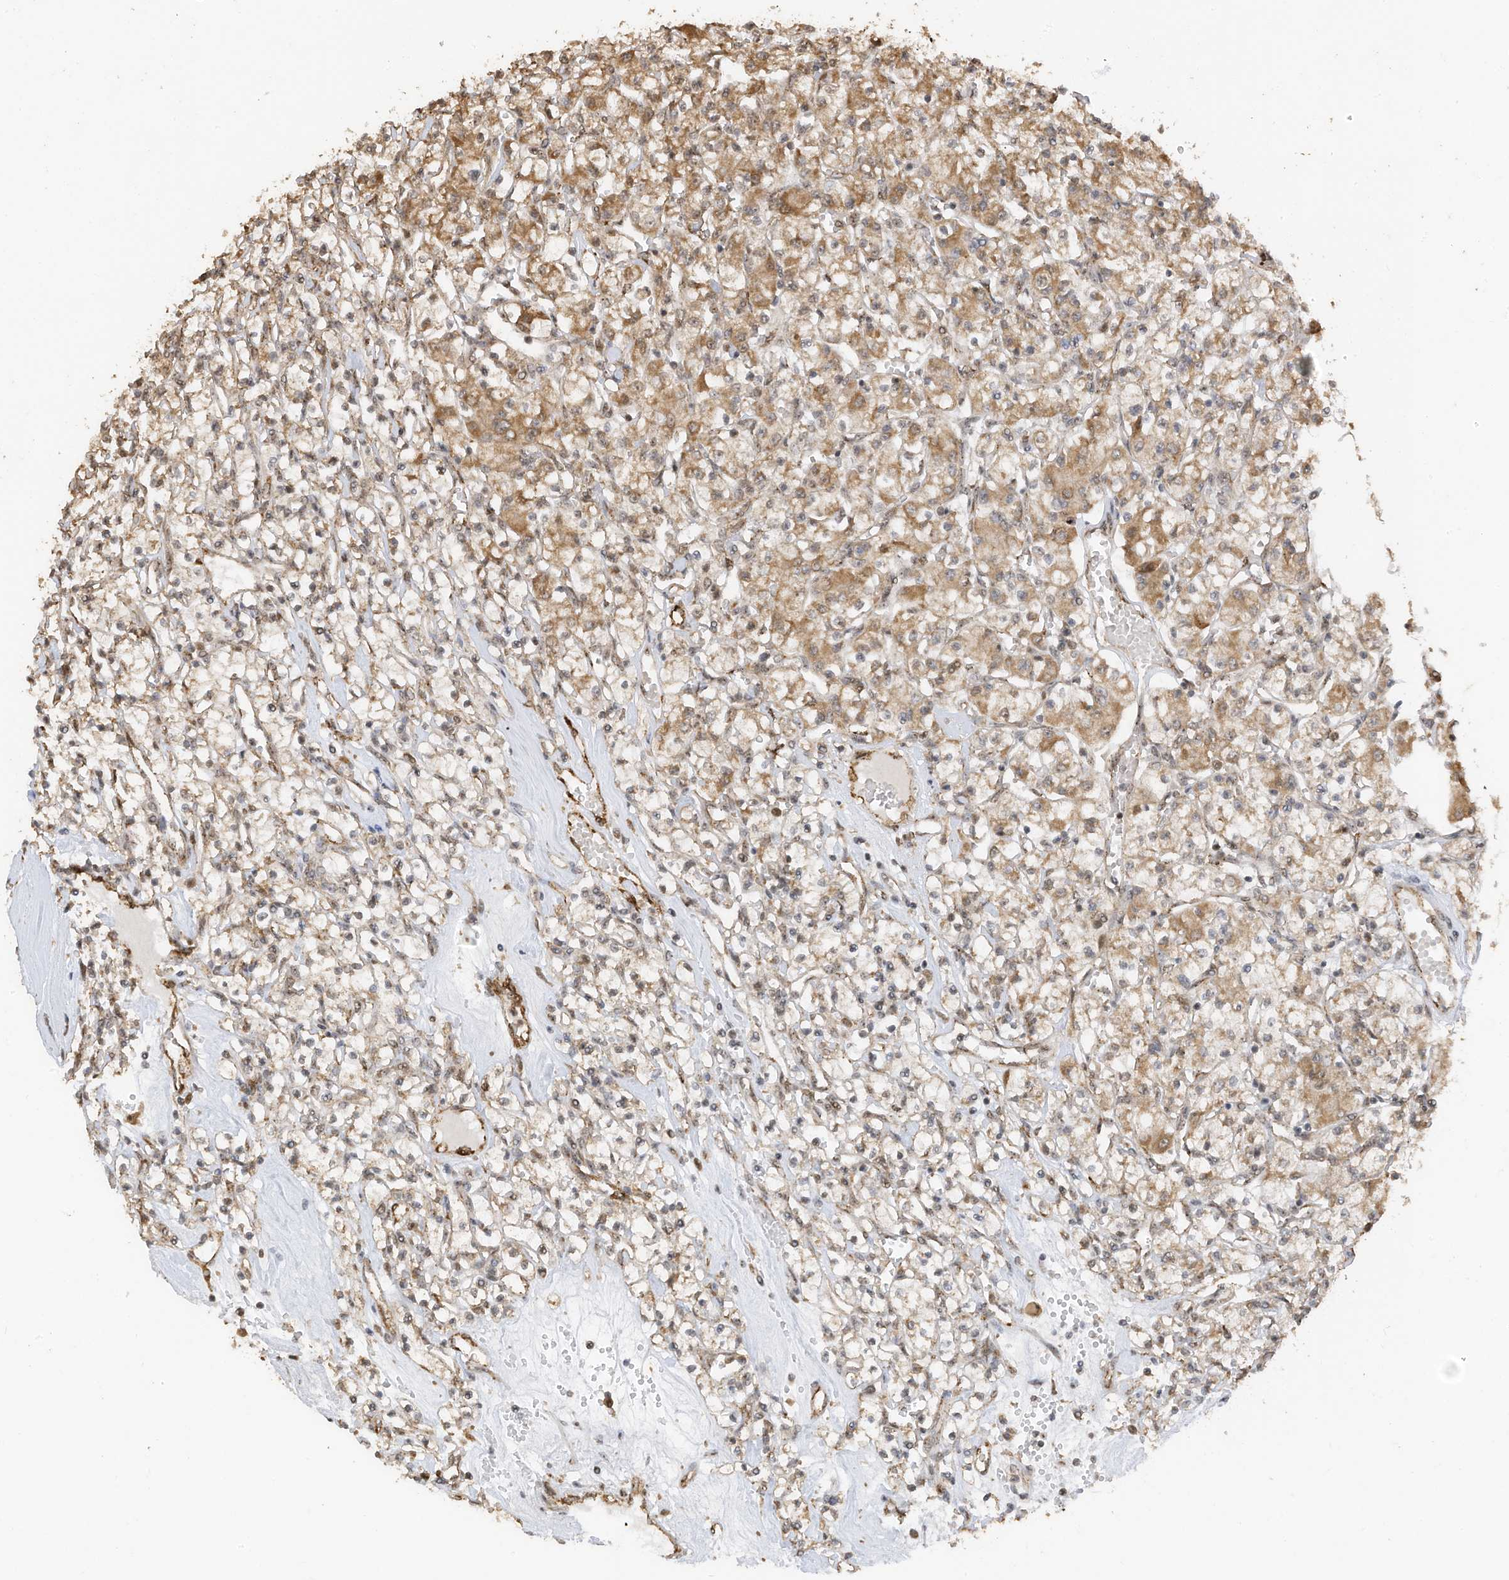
{"staining": {"intensity": "moderate", "quantity": ">75%", "location": "cytoplasmic/membranous,nuclear"}, "tissue": "renal cancer", "cell_type": "Tumor cells", "image_type": "cancer", "snomed": [{"axis": "morphology", "description": "Adenocarcinoma, NOS"}, {"axis": "topography", "description": "Kidney"}], "caption": "Renal adenocarcinoma stained with DAB (3,3'-diaminobenzidine) immunohistochemistry displays medium levels of moderate cytoplasmic/membranous and nuclear positivity in approximately >75% of tumor cells. (DAB (3,3'-diaminobenzidine) IHC, brown staining for protein, blue staining for nuclei).", "gene": "ERLEC1", "patient": {"sex": "female", "age": 59}}